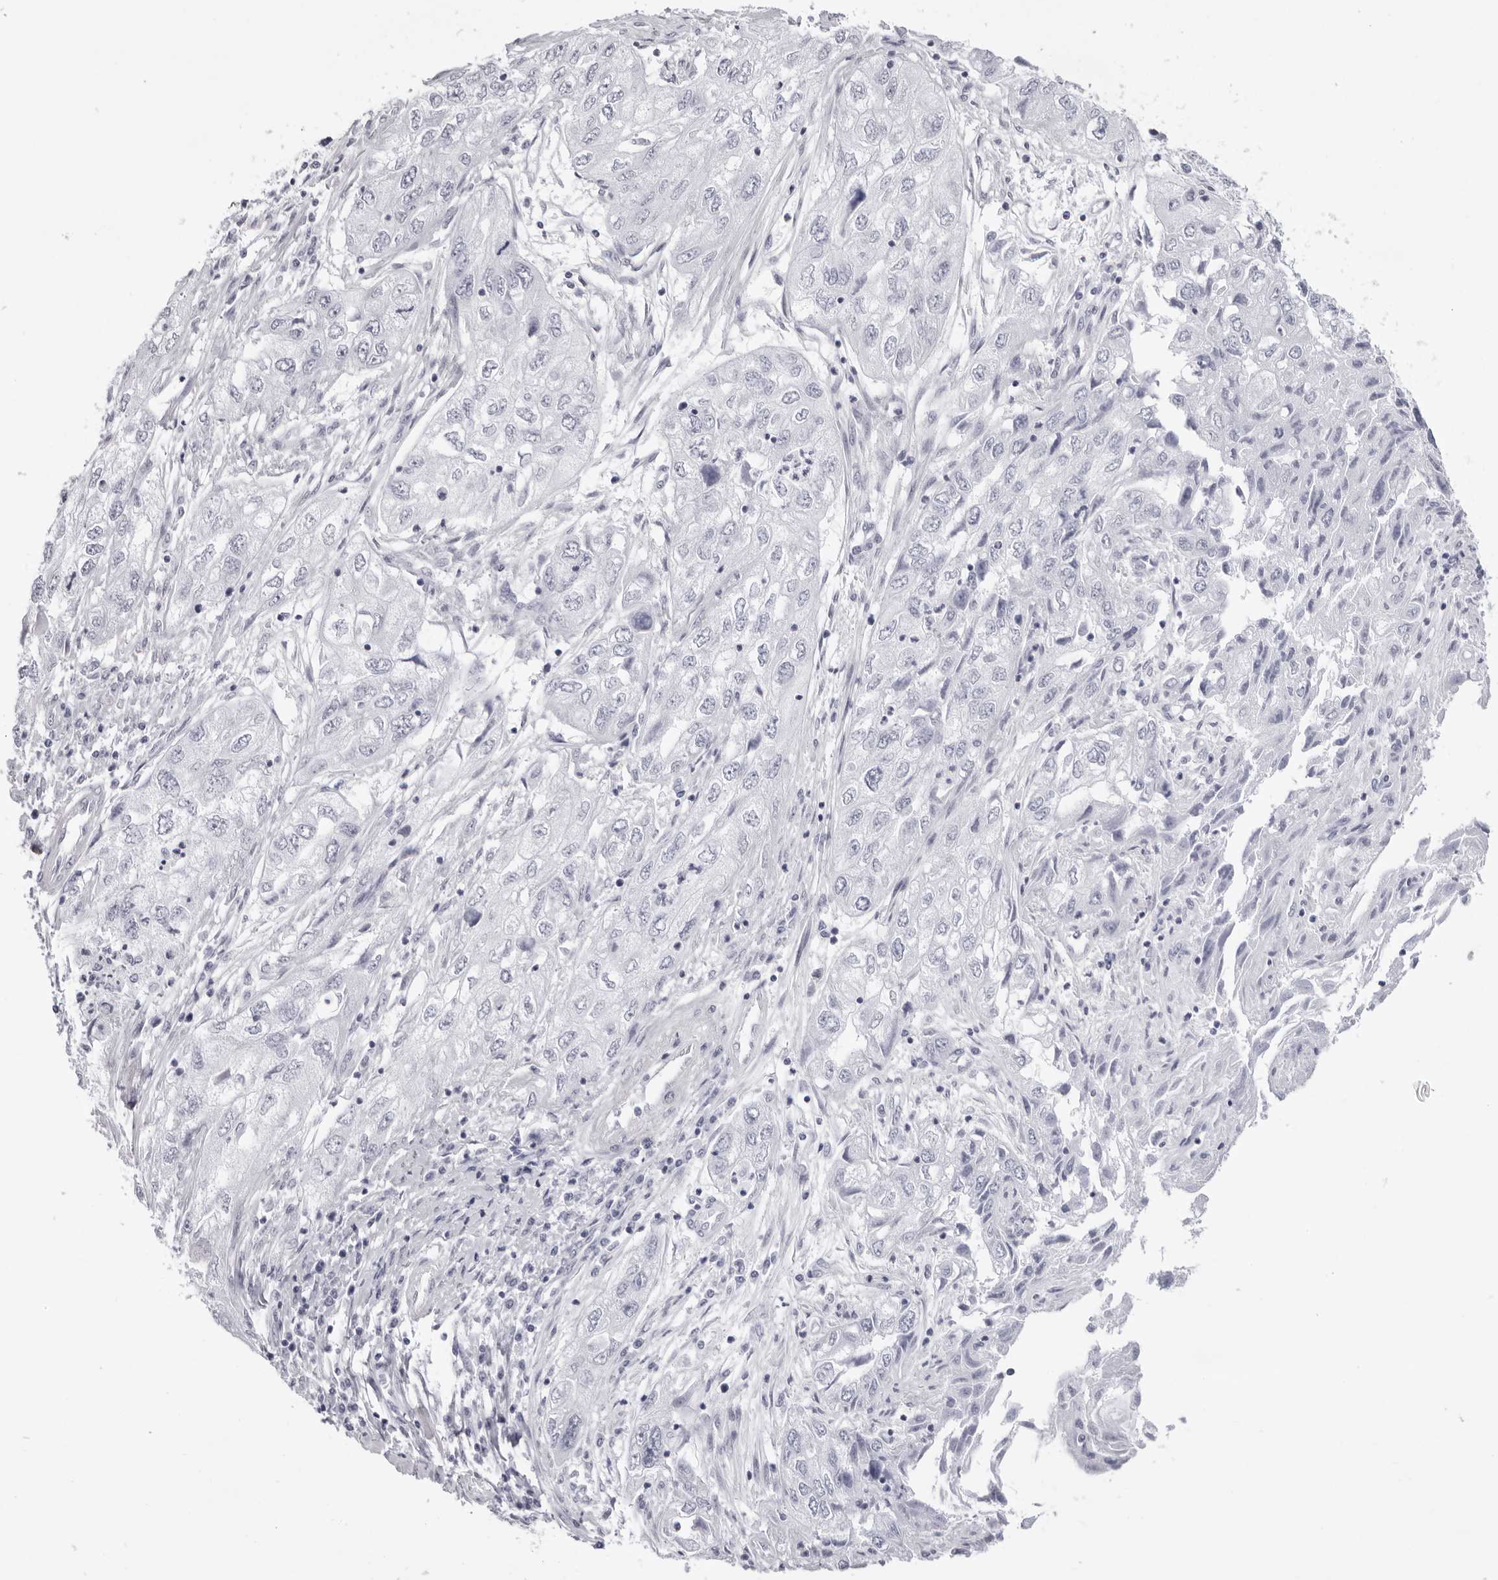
{"staining": {"intensity": "negative", "quantity": "none", "location": "none"}, "tissue": "endometrial cancer", "cell_type": "Tumor cells", "image_type": "cancer", "snomed": [{"axis": "morphology", "description": "Adenocarcinoma, NOS"}, {"axis": "topography", "description": "Endometrium"}], "caption": "A histopathology image of adenocarcinoma (endometrial) stained for a protein reveals no brown staining in tumor cells.", "gene": "INSL3", "patient": {"sex": "female", "age": 49}}